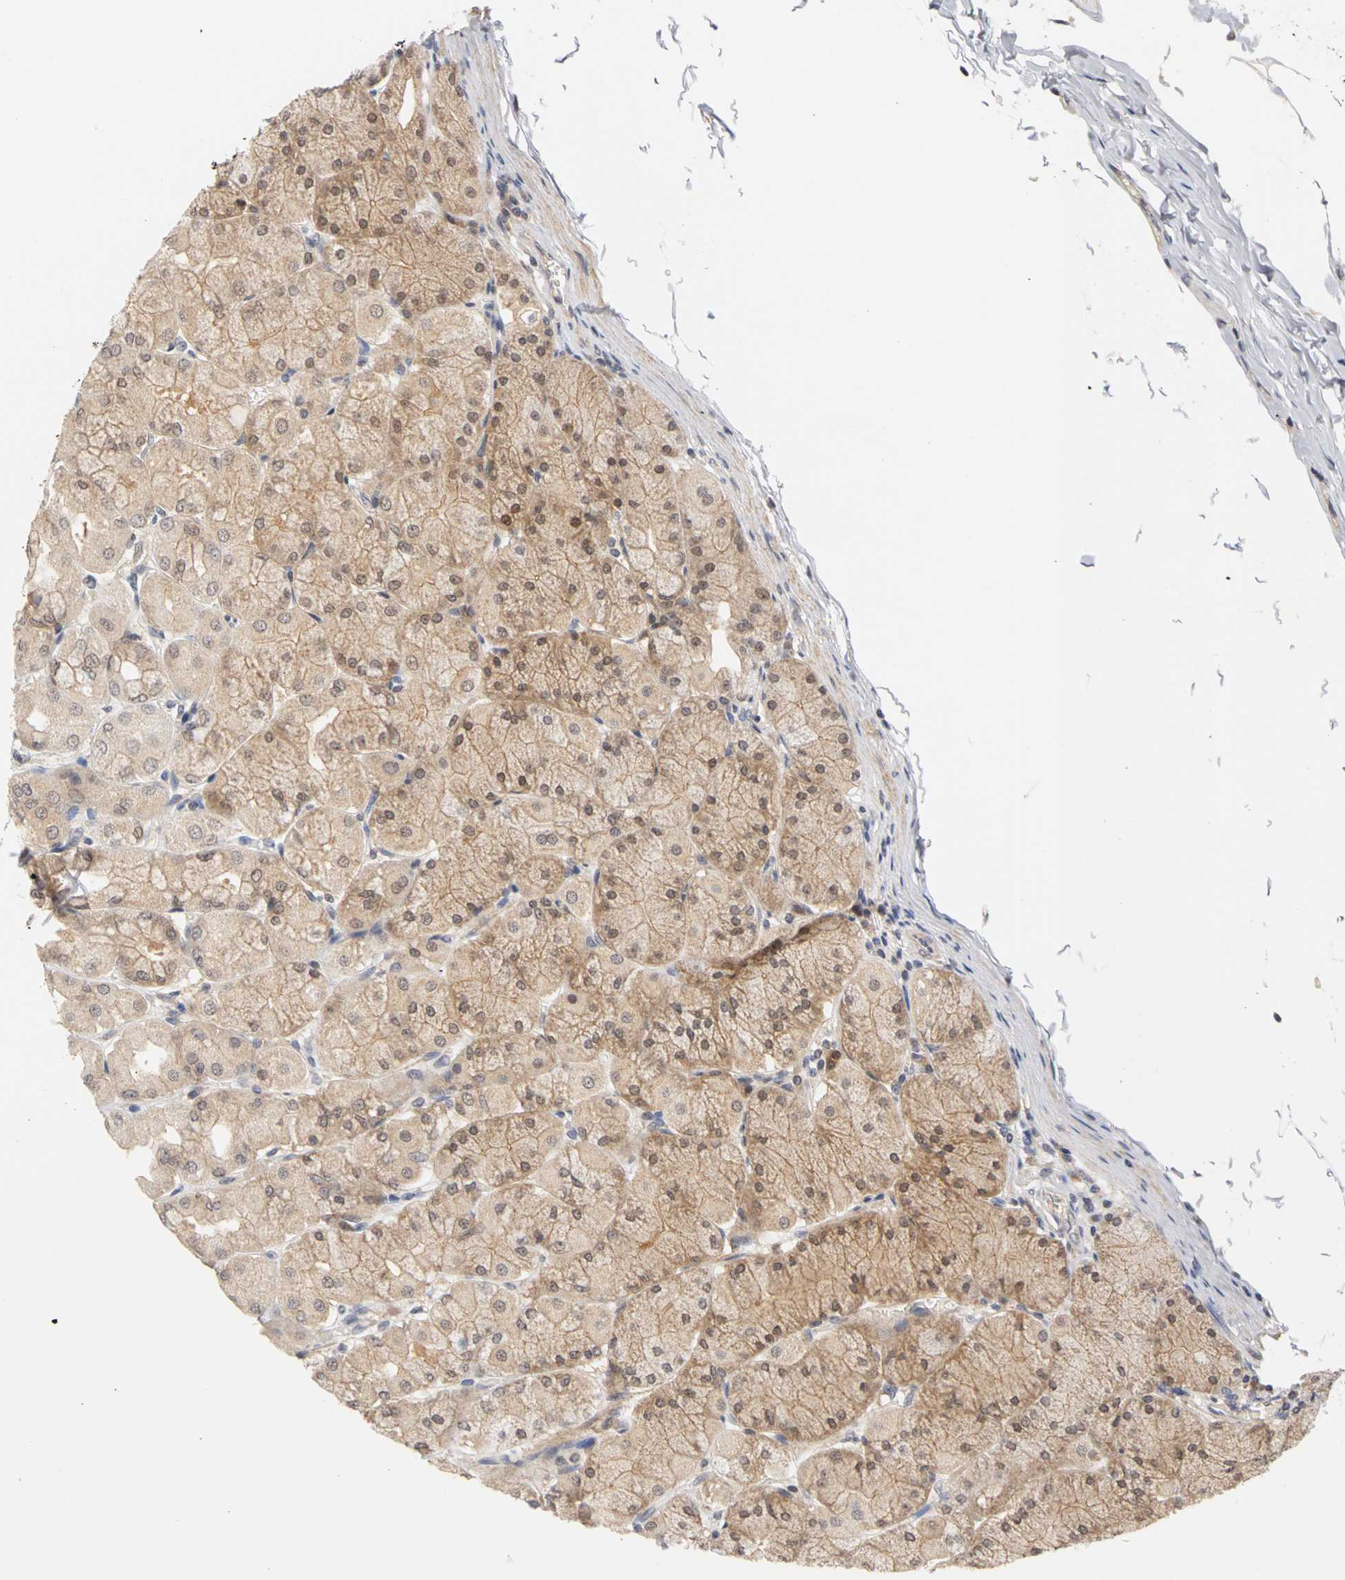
{"staining": {"intensity": "strong", "quantity": ">75%", "location": "cytoplasmic/membranous,nuclear"}, "tissue": "stomach", "cell_type": "Glandular cells", "image_type": "normal", "snomed": [{"axis": "morphology", "description": "Normal tissue, NOS"}, {"axis": "topography", "description": "Stomach, upper"}], "caption": "Glandular cells exhibit high levels of strong cytoplasmic/membranous,nuclear staining in about >75% of cells in benign human stomach.", "gene": "UBE2M", "patient": {"sex": "female", "age": 56}}